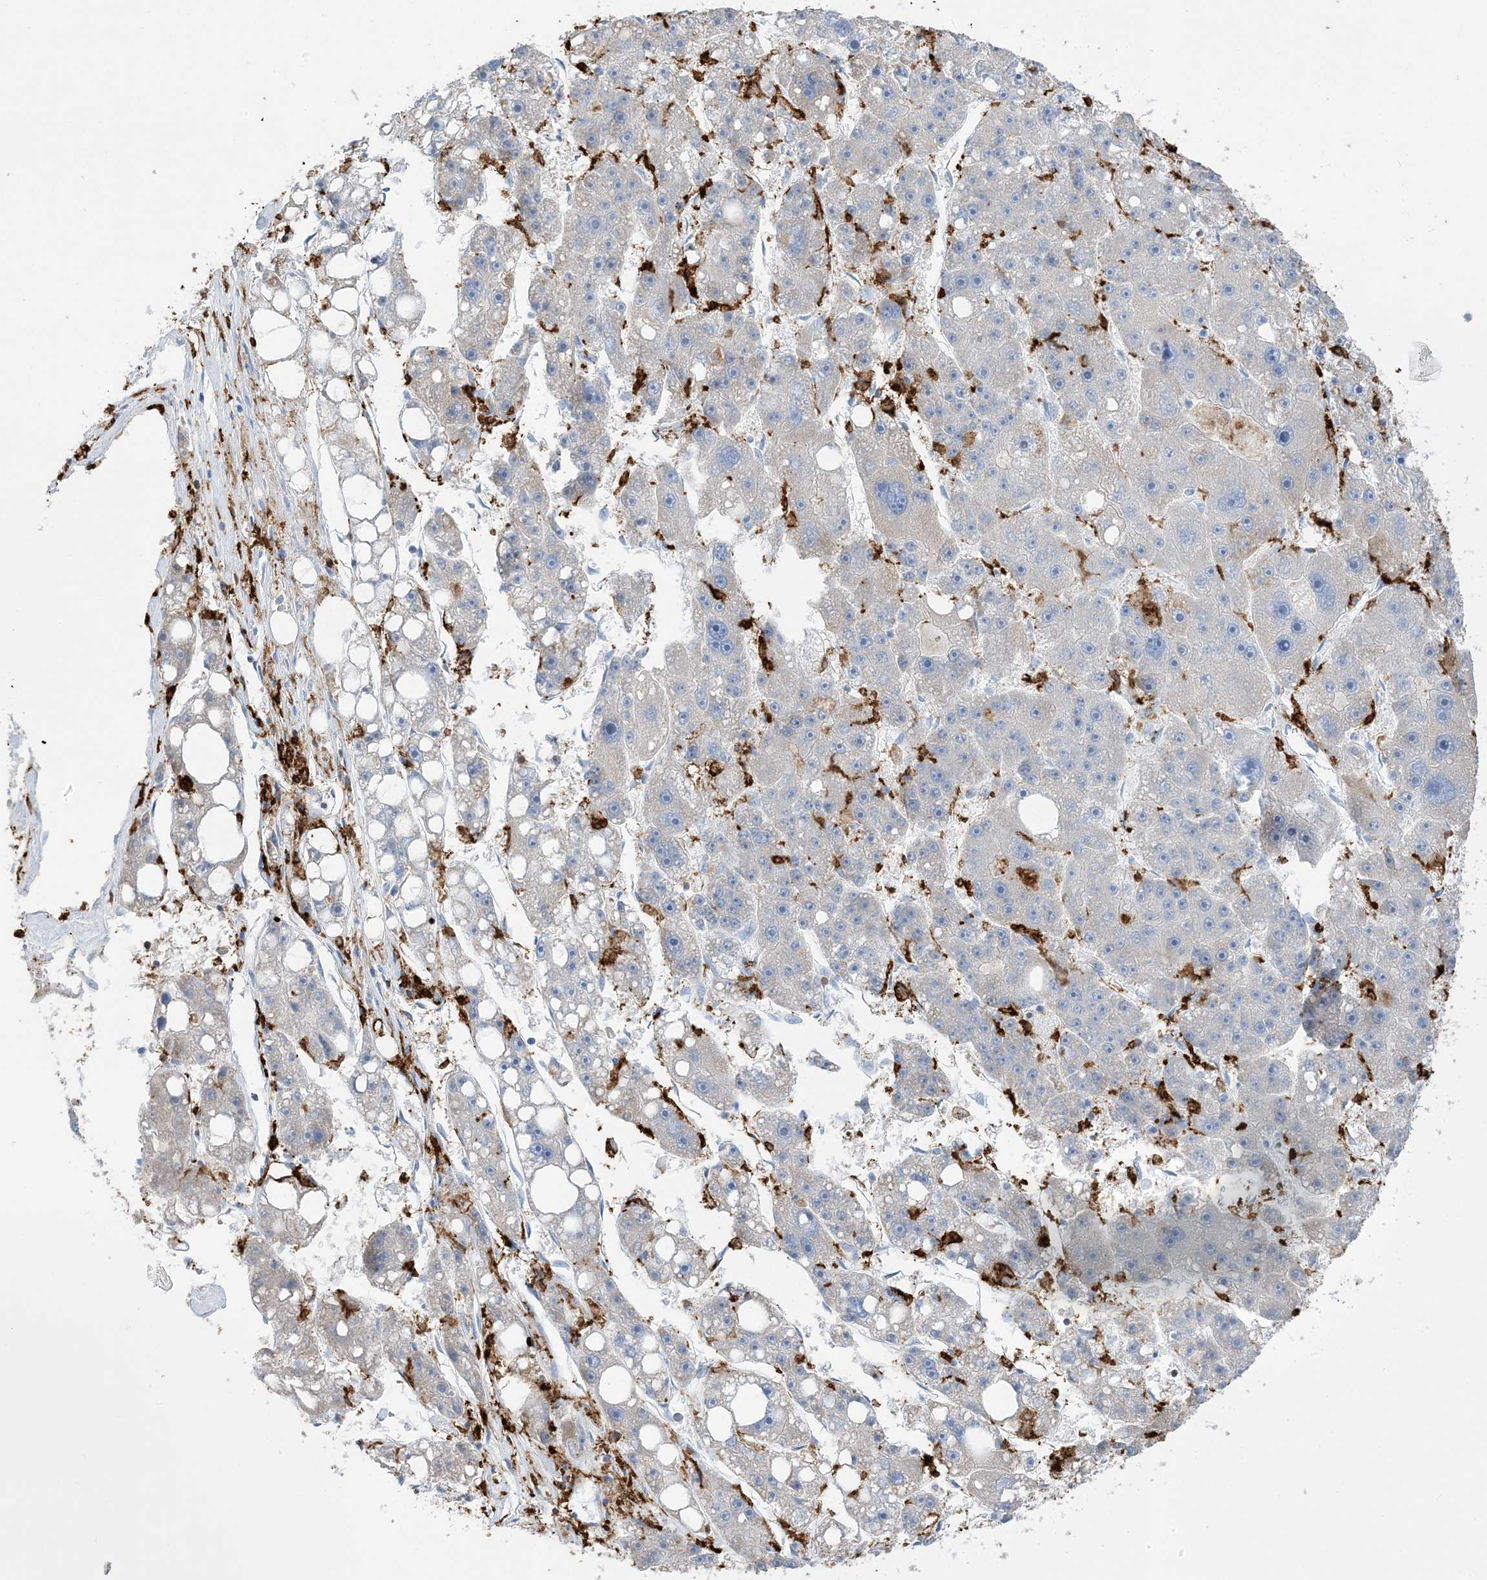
{"staining": {"intensity": "negative", "quantity": "none", "location": "none"}, "tissue": "liver cancer", "cell_type": "Tumor cells", "image_type": "cancer", "snomed": [{"axis": "morphology", "description": "Carcinoma, Hepatocellular, NOS"}, {"axis": "topography", "description": "Liver"}], "caption": "Micrograph shows no protein positivity in tumor cells of liver hepatocellular carcinoma tissue.", "gene": "DPH3", "patient": {"sex": "female", "age": 61}}